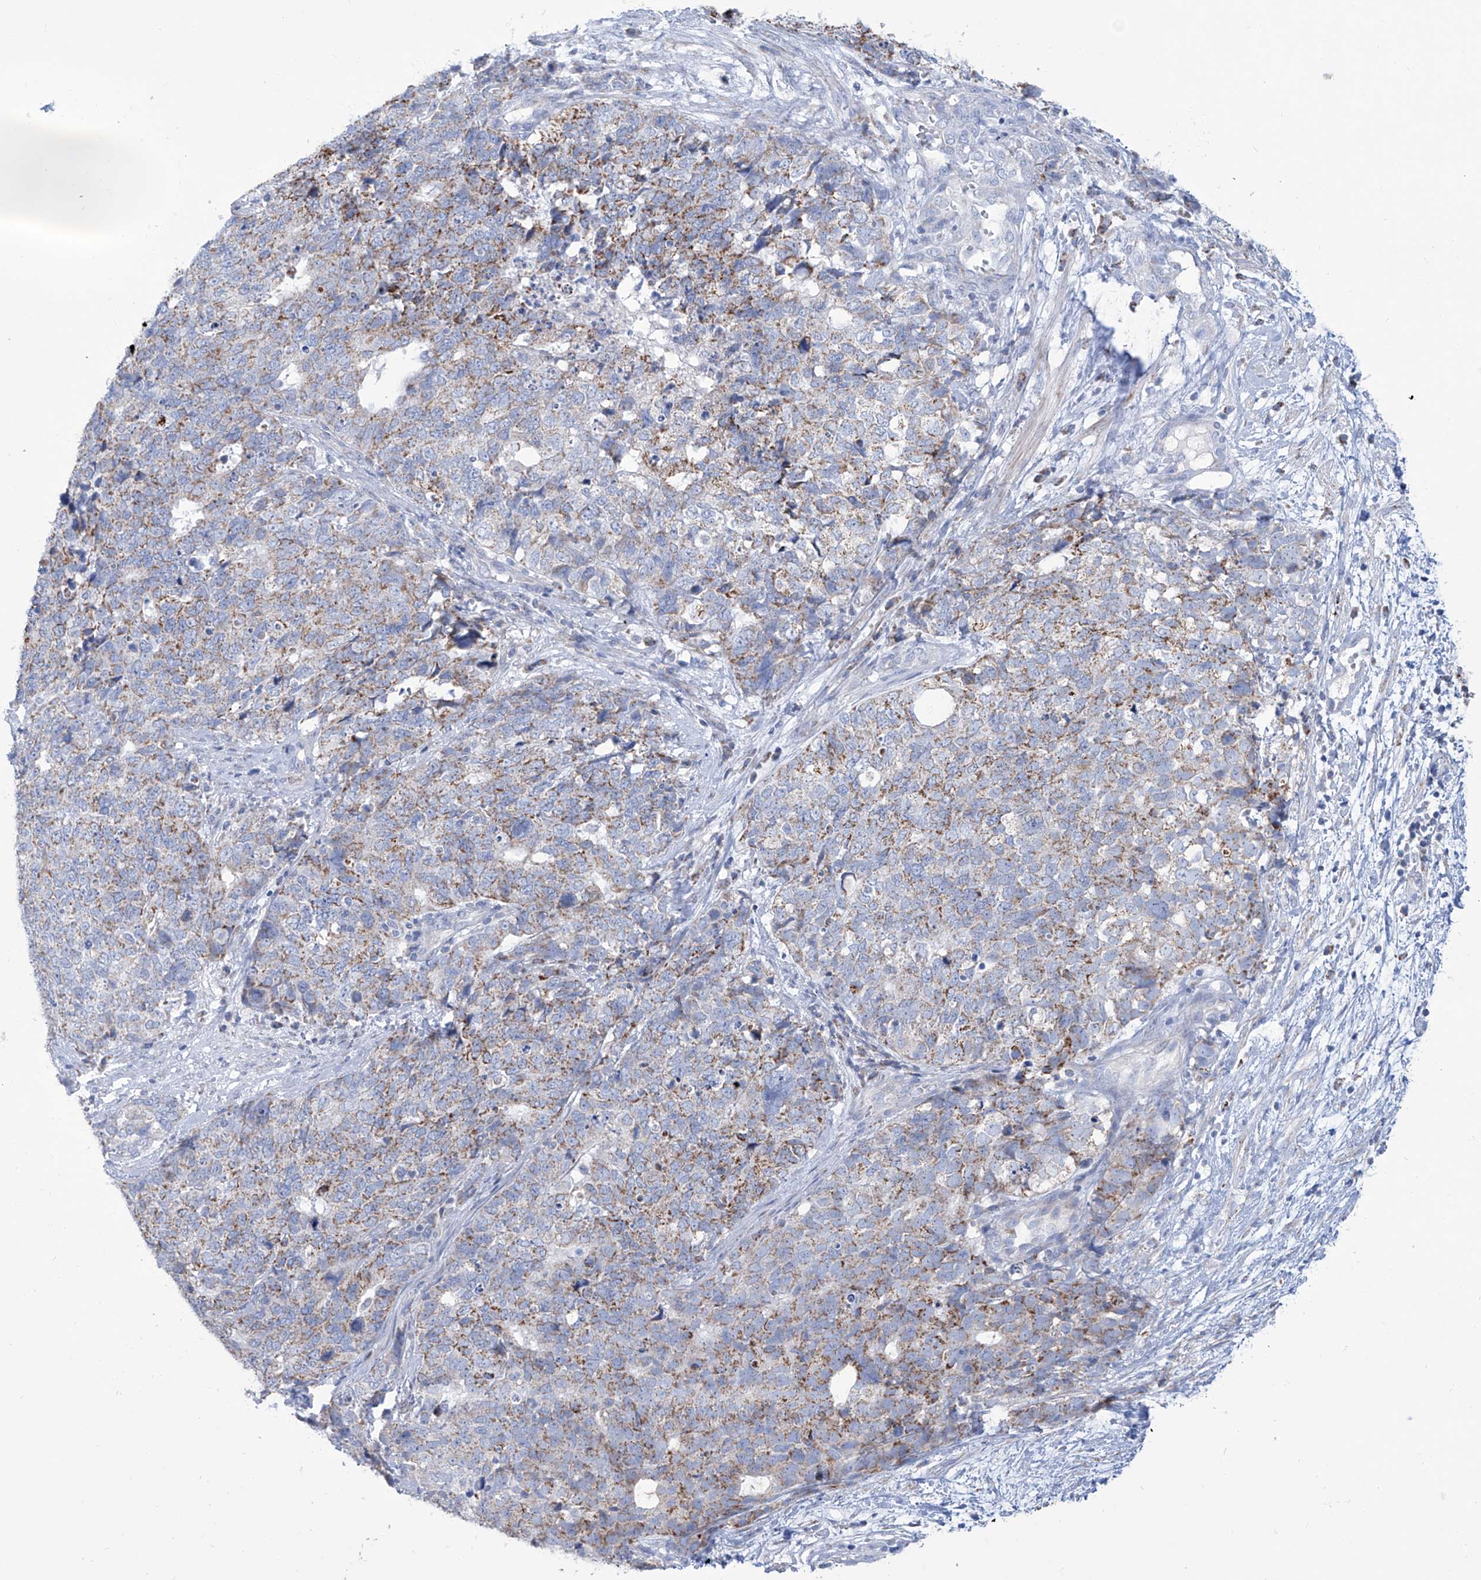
{"staining": {"intensity": "weak", "quantity": "25%-75%", "location": "cytoplasmic/membranous"}, "tissue": "cervical cancer", "cell_type": "Tumor cells", "image_type": "cancer", "snomed": [{"axis": "morphology", "description": "Squamous cell carcinoma, NOS"}, {"axis": "topography", "description": "Cervix"}], "caption": "Protein staining displays weak cytoplasmic/membranous expression in about 25%-75% of tumor cells in cervical cancer.", "gene": "ALDH6A1", "patient": {"sex": "female", "age": 63}}